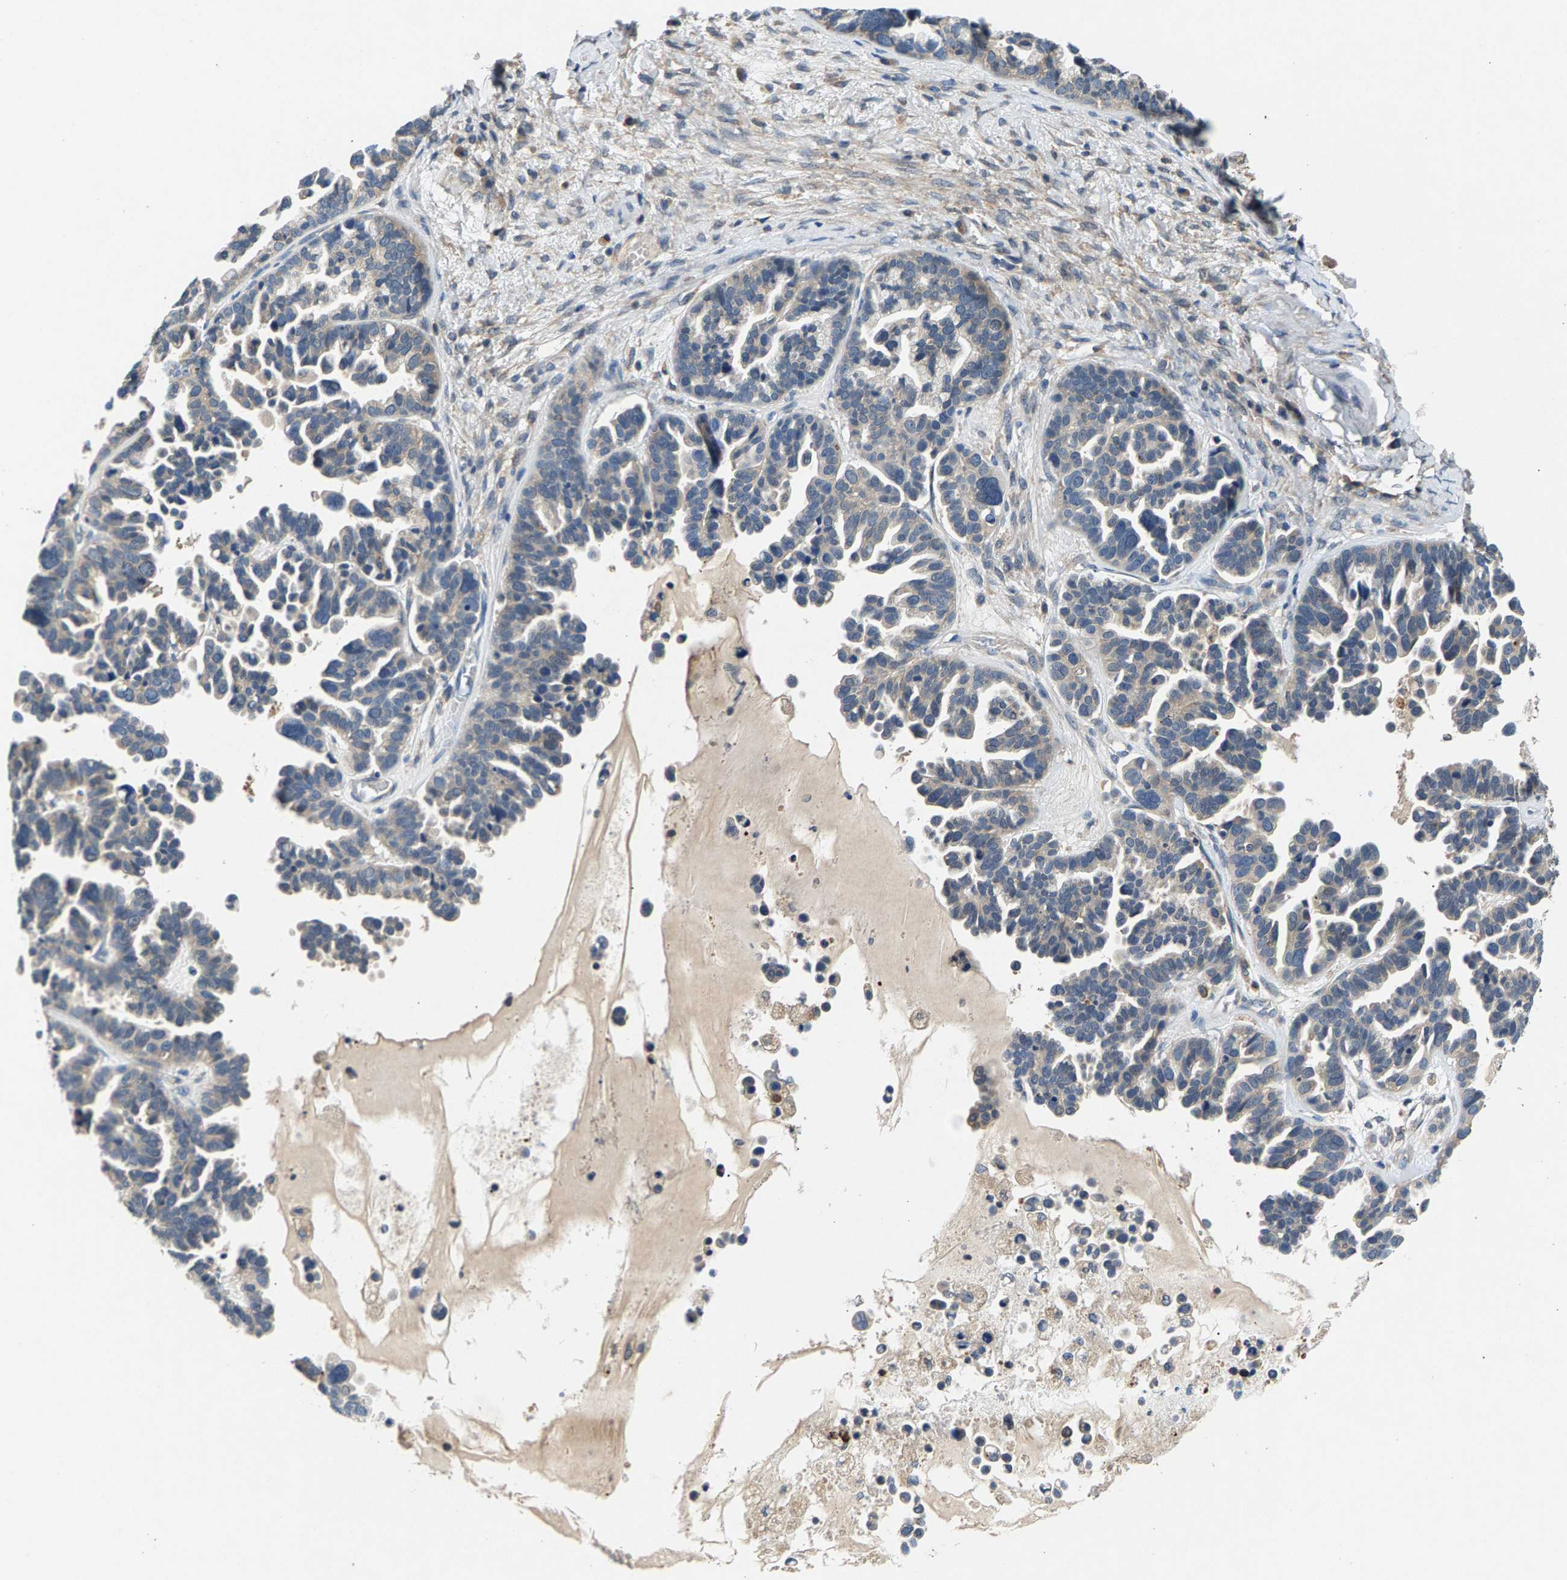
{"staining": {"intensity": "weak", "quantity": "25%-75%", "location": "cytoplasmic/membranous"}, "tissue": "ovarian cancer", "cell_type": "Tumor cells", "image_type": "cancer", "snomed": [{"axis": "morphology", "description": "Cystadenocarcinoma, serous, NOS"}, {"axis": "topography", "description": "Ovary"}], "caption": "This histopathology image demonstrates ovarian serous cystadenocarcinoma stained with IHC to label a protein in brown. The cytoplasmic/membranous of tumor cells show weak positivity for the protein. Nuclei are counter-stained blue.", "gene": "NT5C", "patient": {"sex": "female", "age": 56}}